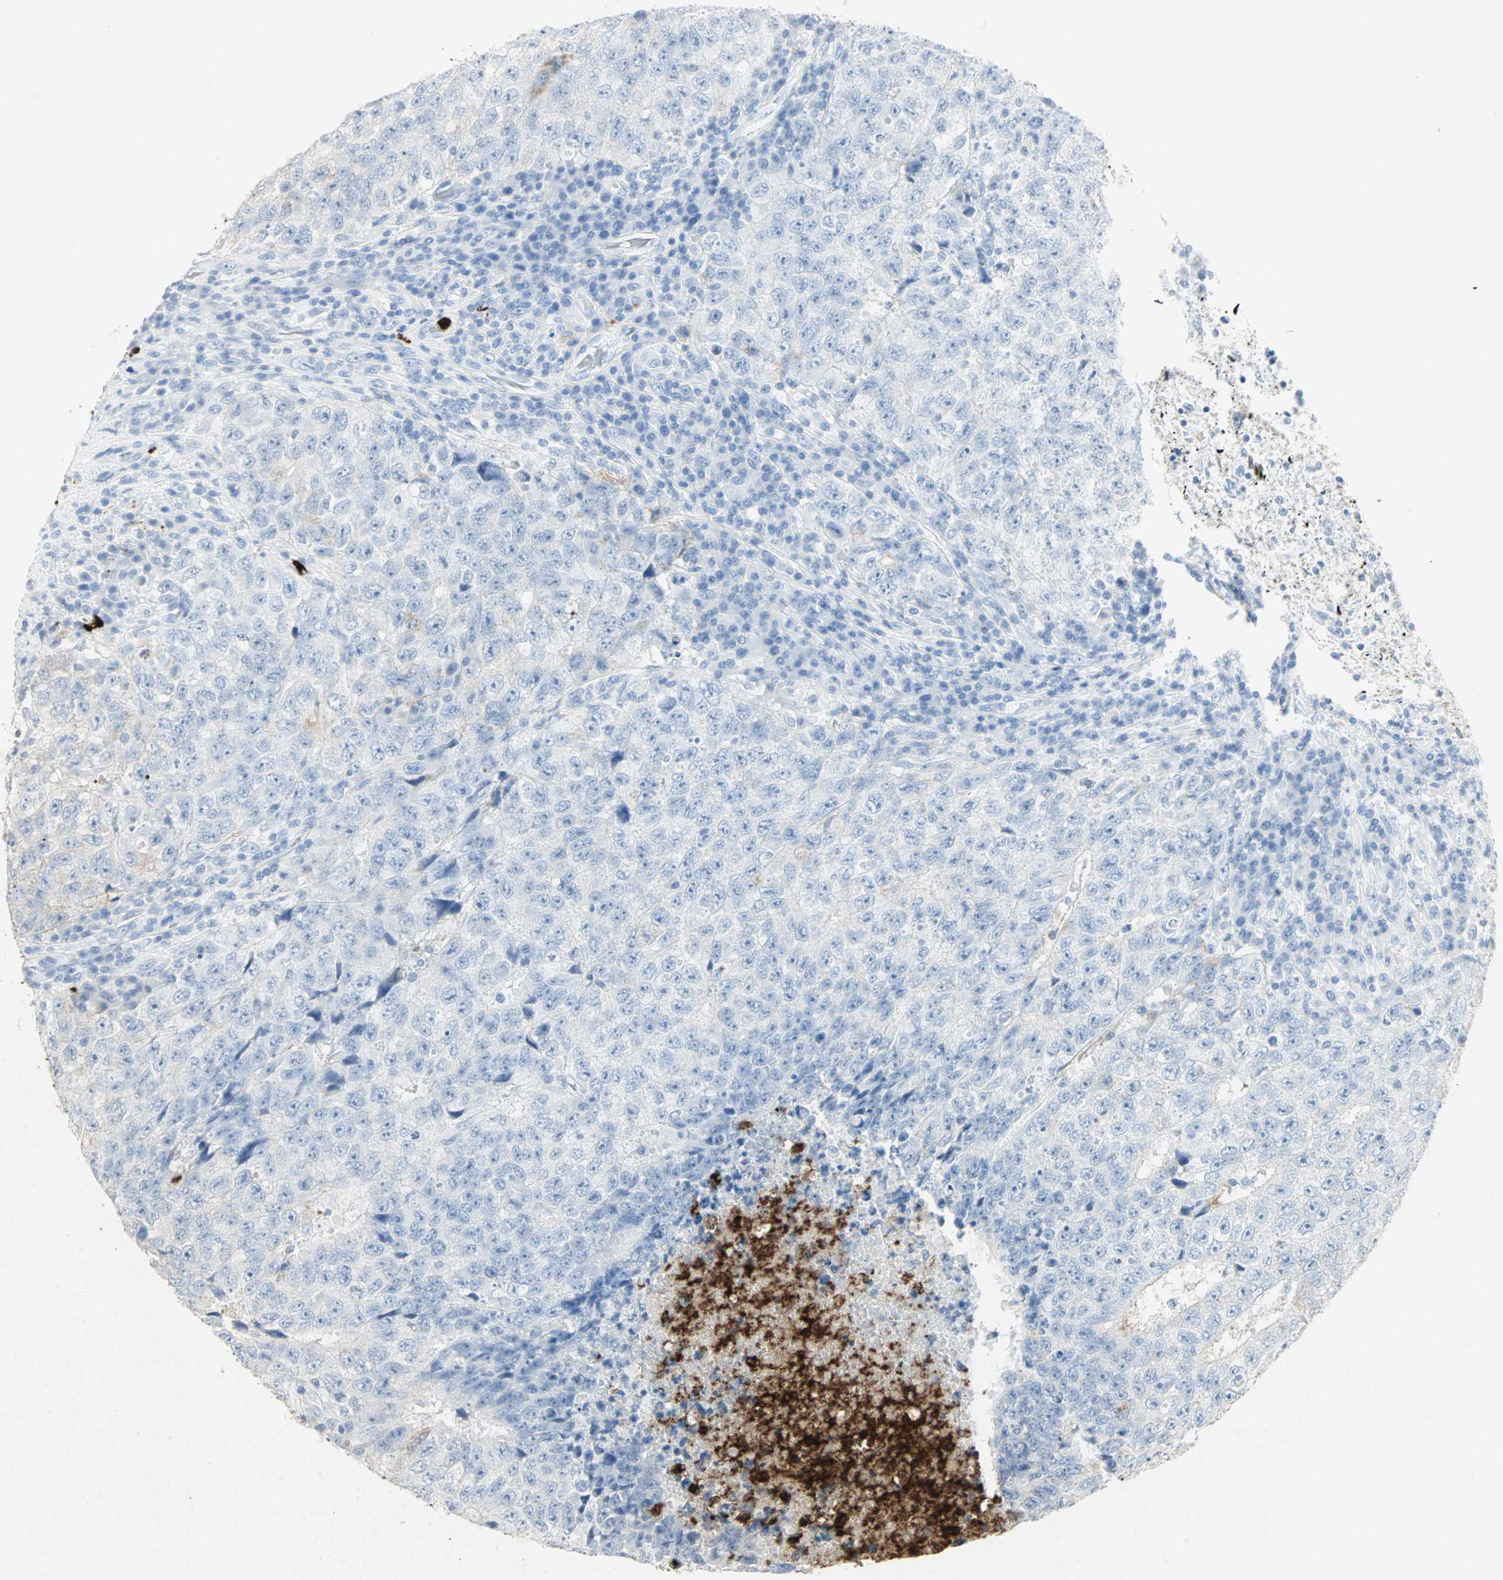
{"staining": {"intensity": "negative", "quantity": "none", "location": "none"}, "tissue": "testis cancer", "cell_type": "Tumor cells", "image_type": "cancer", "snomed": [{"axis": "morphology", "description": "Necrosis, NOS"}, {"axis": "morphology", "description": "Carcinoma, Embryonal, NOS"}, {"axis": "topography", "description": "Testis"}], "caption": "The histopathology image displays no significant expression in tumor cells of testis cancer.", "gene": "CEACAM6", "patient": {"sex": "male", "age": 19}}